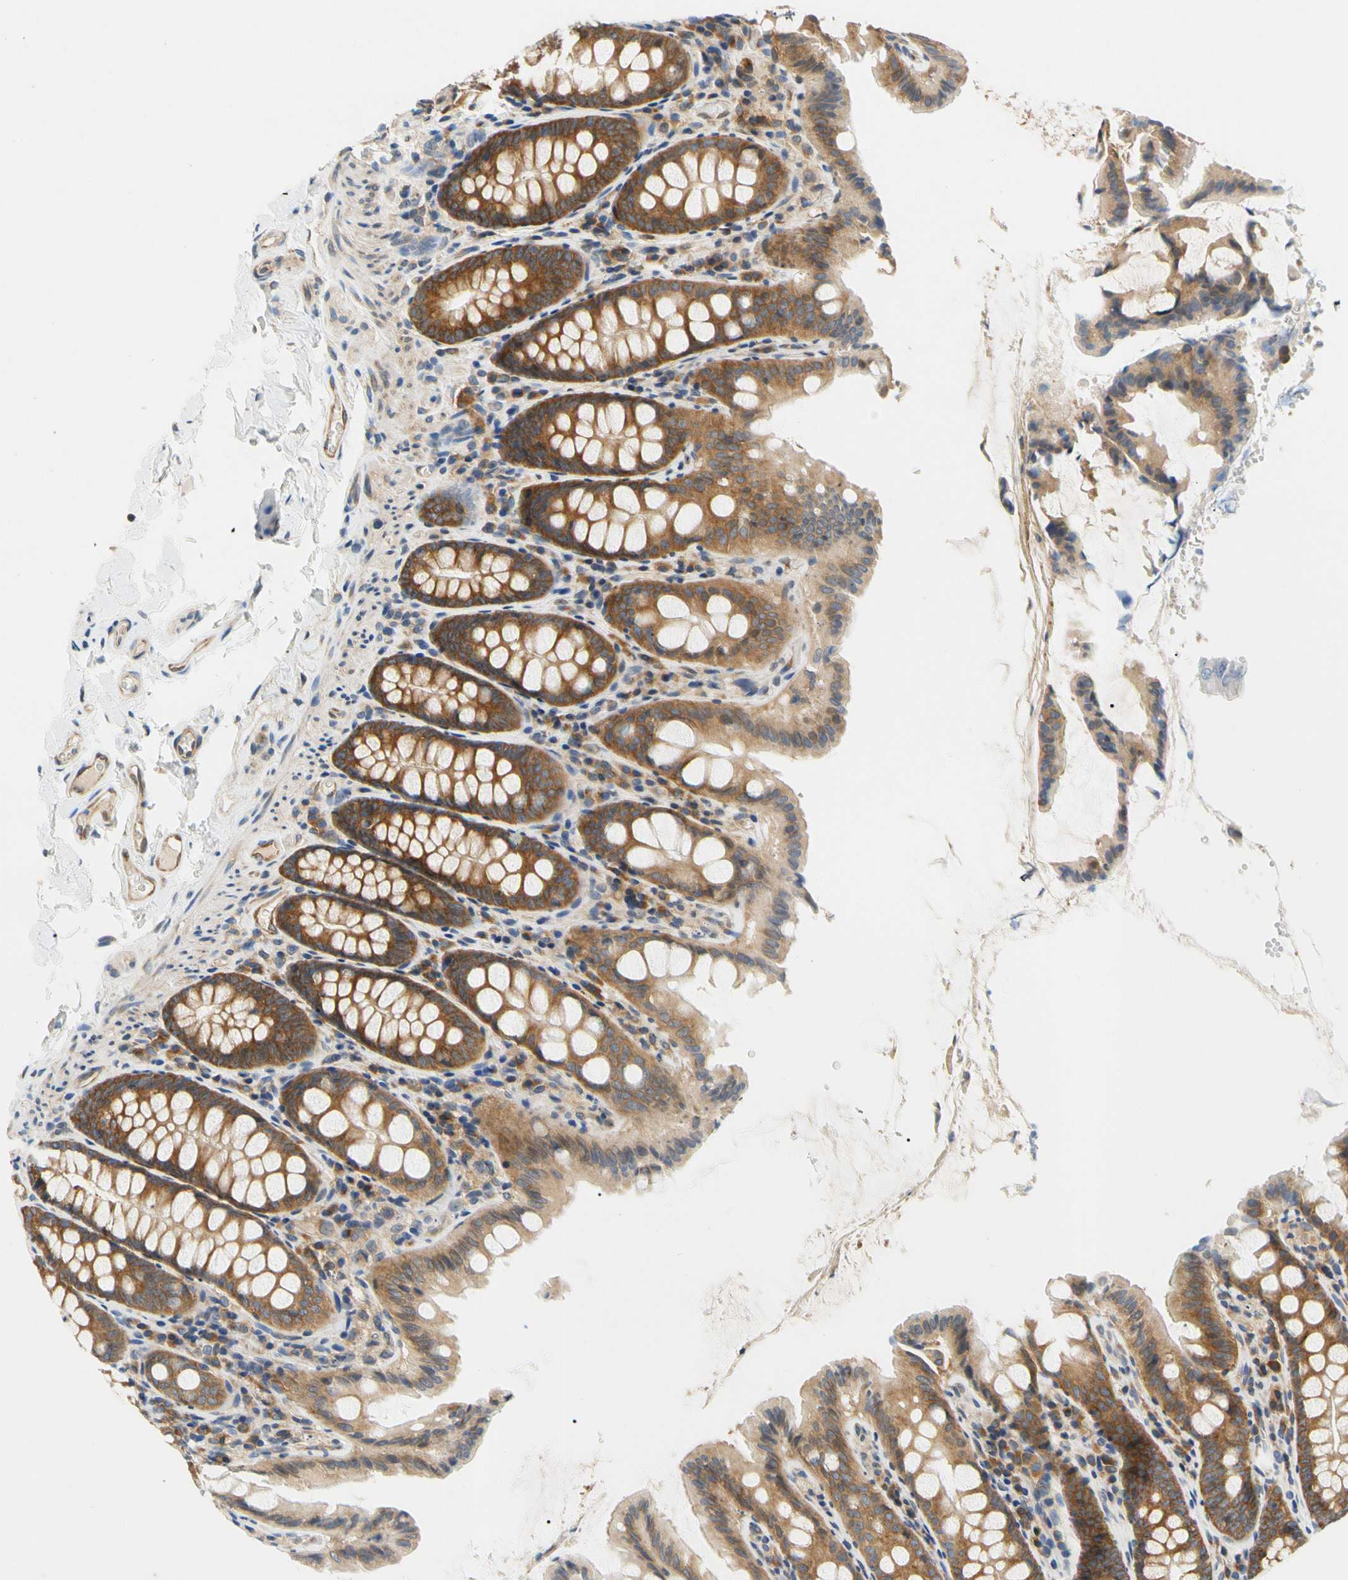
{"staining": {"intensity": "moderate", "quantity": ">75%", "location": "cytoplasmic/membranous"}, "tissue": "colon", "cell_type": "Endothelial cells", "image_type": "normal", "snomed": [{"axis": "morphology", "description": "Normal tissue, NOS"}, {"axis": "topography", "description": "Colon"}], "caption": "Benign colon shows moderate cytoplasmic/membranous expression in approximately >75% of endothelial cells The protein of interest is stained brown, and the nuclei are stained in blue (DAB IHC with brightfield microscopy, high magnification)..", "gene": "LRRC47", "patient": {"sex": "female", "age": 61}}